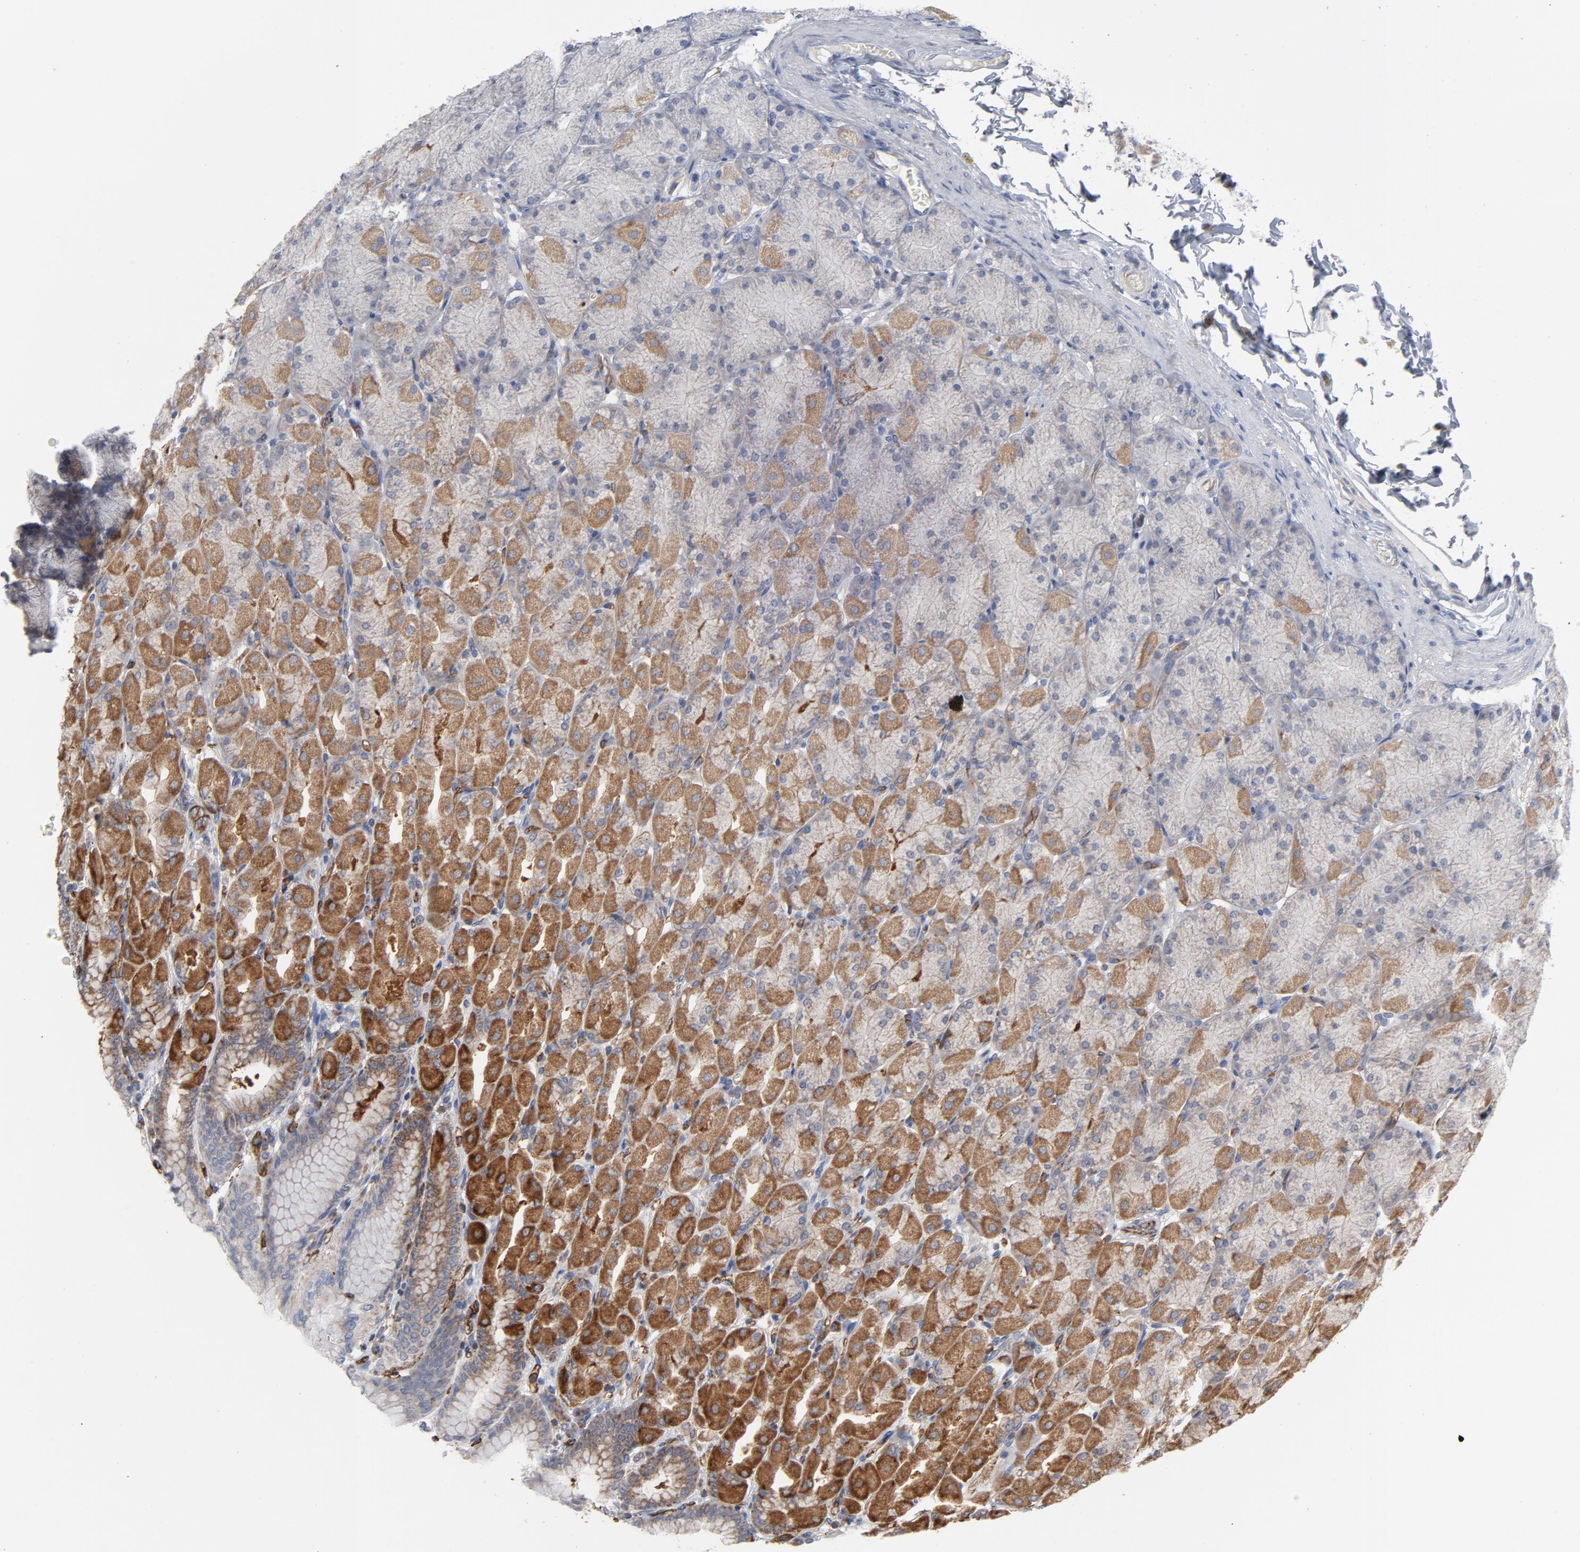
{"staining": {"intensity": "moderate", "quantity": "25%-75%", "location": "cytoplasmic/membranous"}, "tissue": "stomach", "cell_type": "Glandular cells", "image_type": "normal", "snomed": [{"axis": "morphology", "description": "Normal tissue, NOS"}, {"axis": "topography", "description": "Stomach, upper"}], "caption": "Immunohistochemistry (IHC) histopathology image of unremarkable stomach: human stomach stained using immunohistochemistry (IHC) reveals medium levels of moderate protein expression localized specifically in the cytoplasmic/membranous of glandular cells, appearing as a cytoplasmic/membranous brown color.", "gene": "OXA1L", "patient": {"sex": "female", "age": 56}}